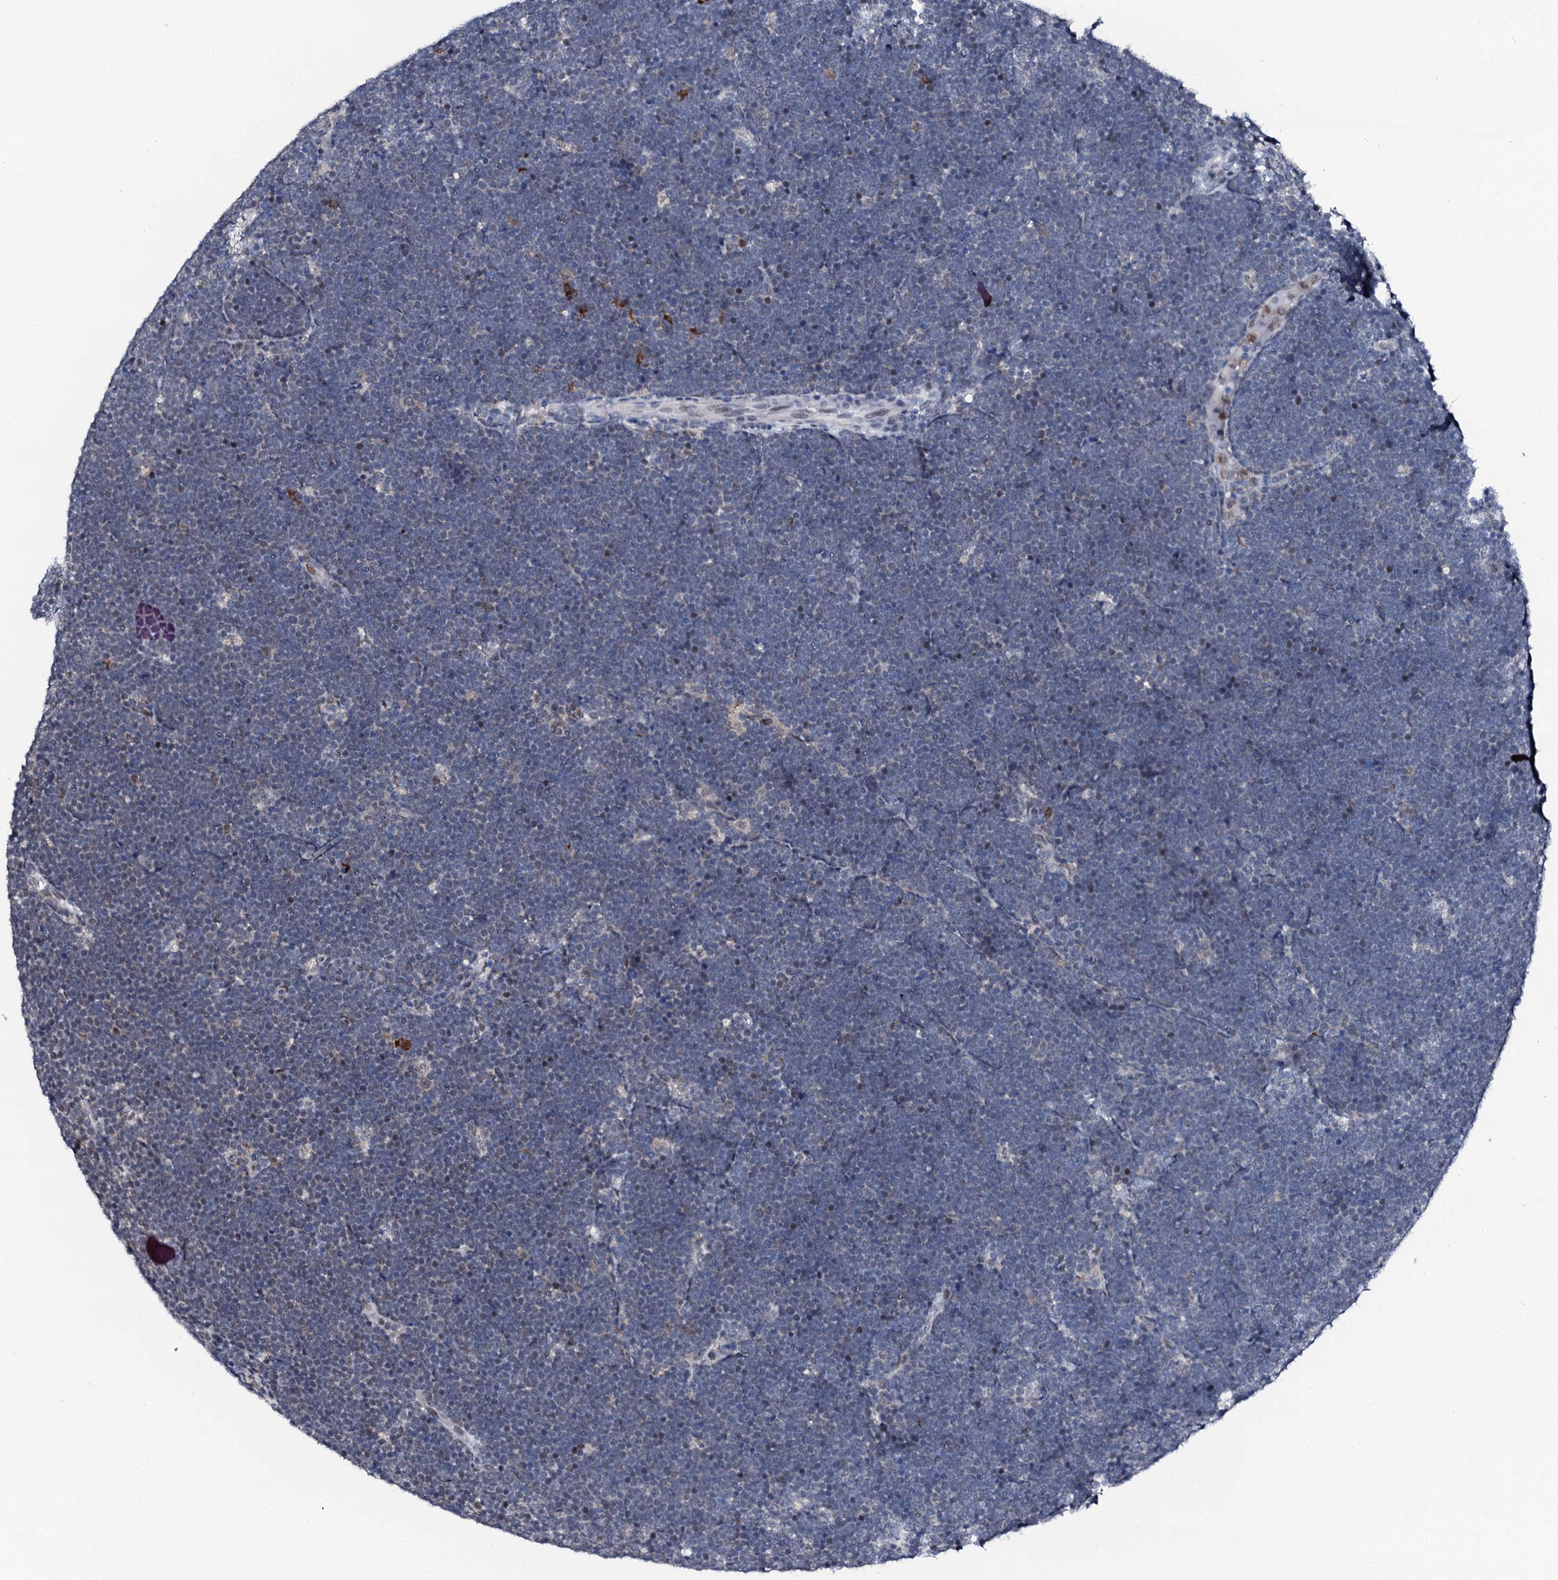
{"staining": {"intensity": "negative", "quantity": "none", "location": "none"}, "tissue": "lymphoma", "cell_type": "Tumor cells", "image_type": "cancer", "snomed": [{"axis": "morphology", "description": "Malignant lymphoma, non-Hodgkin's type, High grade"}, {"axis": "topography", "description": "Lymph node"}], "caption": "Immunohistochemistry (IHC) of human malignant lymphoma, non-Hodgkin's type (high-grade) displays no expression in tumor cells. The staining is performed using DAB (3,3'-diaminobenzidine) brown chromogen with nuclei counter-stained in using hematoxylin.", "gene": "TRAFD1", "patient": {"sex": "male", "age": 13}}